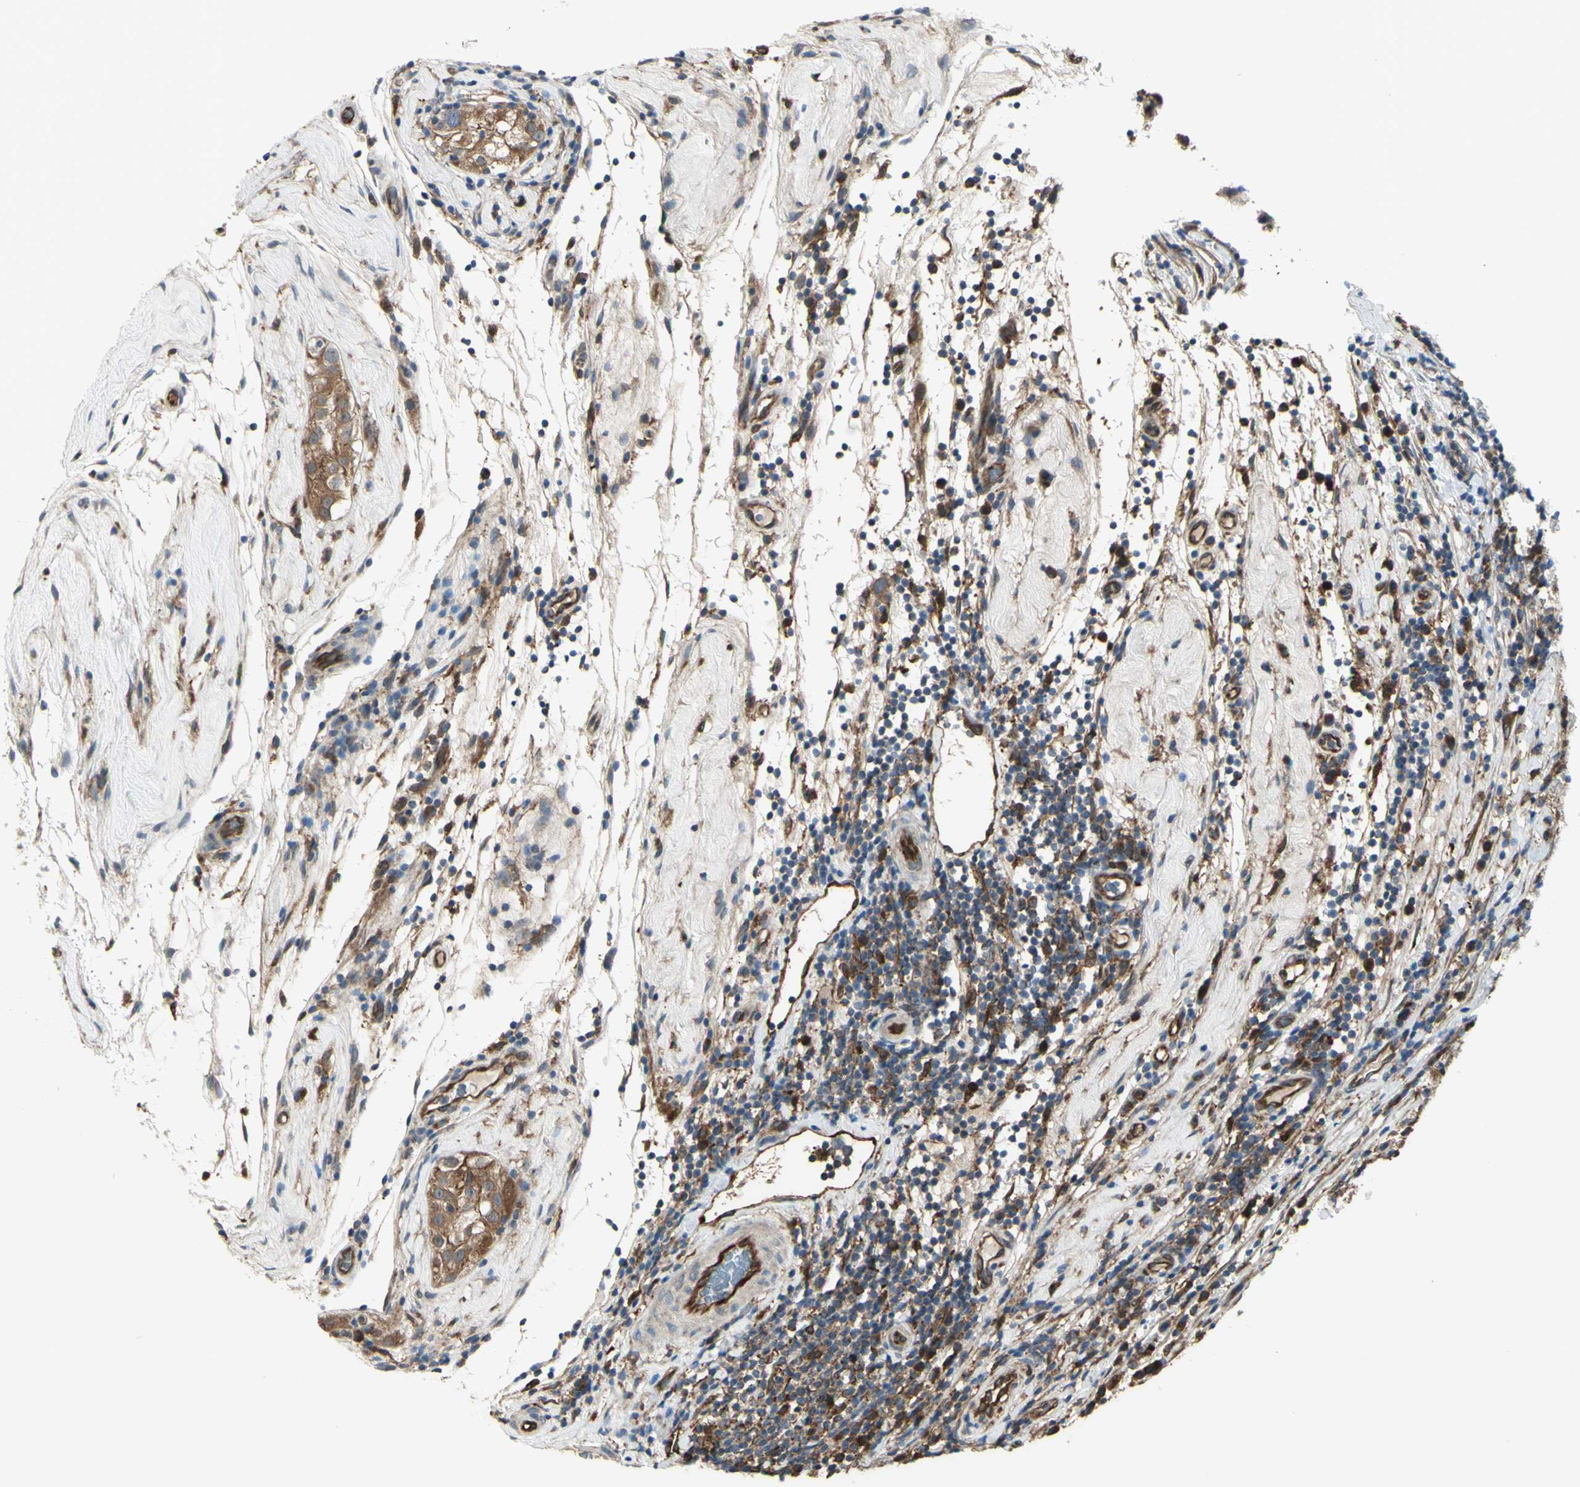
{"staining": {"intensity": "moderate", "quantity": ">75%", "location": "cytoplasmic/membranous"}, "tissue": "testis cancer", "cell_type": "Tumor cells", "image_type": "cancer", "snomed": [{"axis": "morphology", "description": "Seminoma, NOS"}, {"axis": "topography", "description": "Testis"}], "caption": "A high-resolution photomicrograph shows immunohistochemistry (IHC) staining of testis cancer, which reveals moderate cytoplasmic/membranous positivity in about >75% of tumor cells.", "gene": "IGSF9B", "patient": {"sex": "male", "age": 43}}